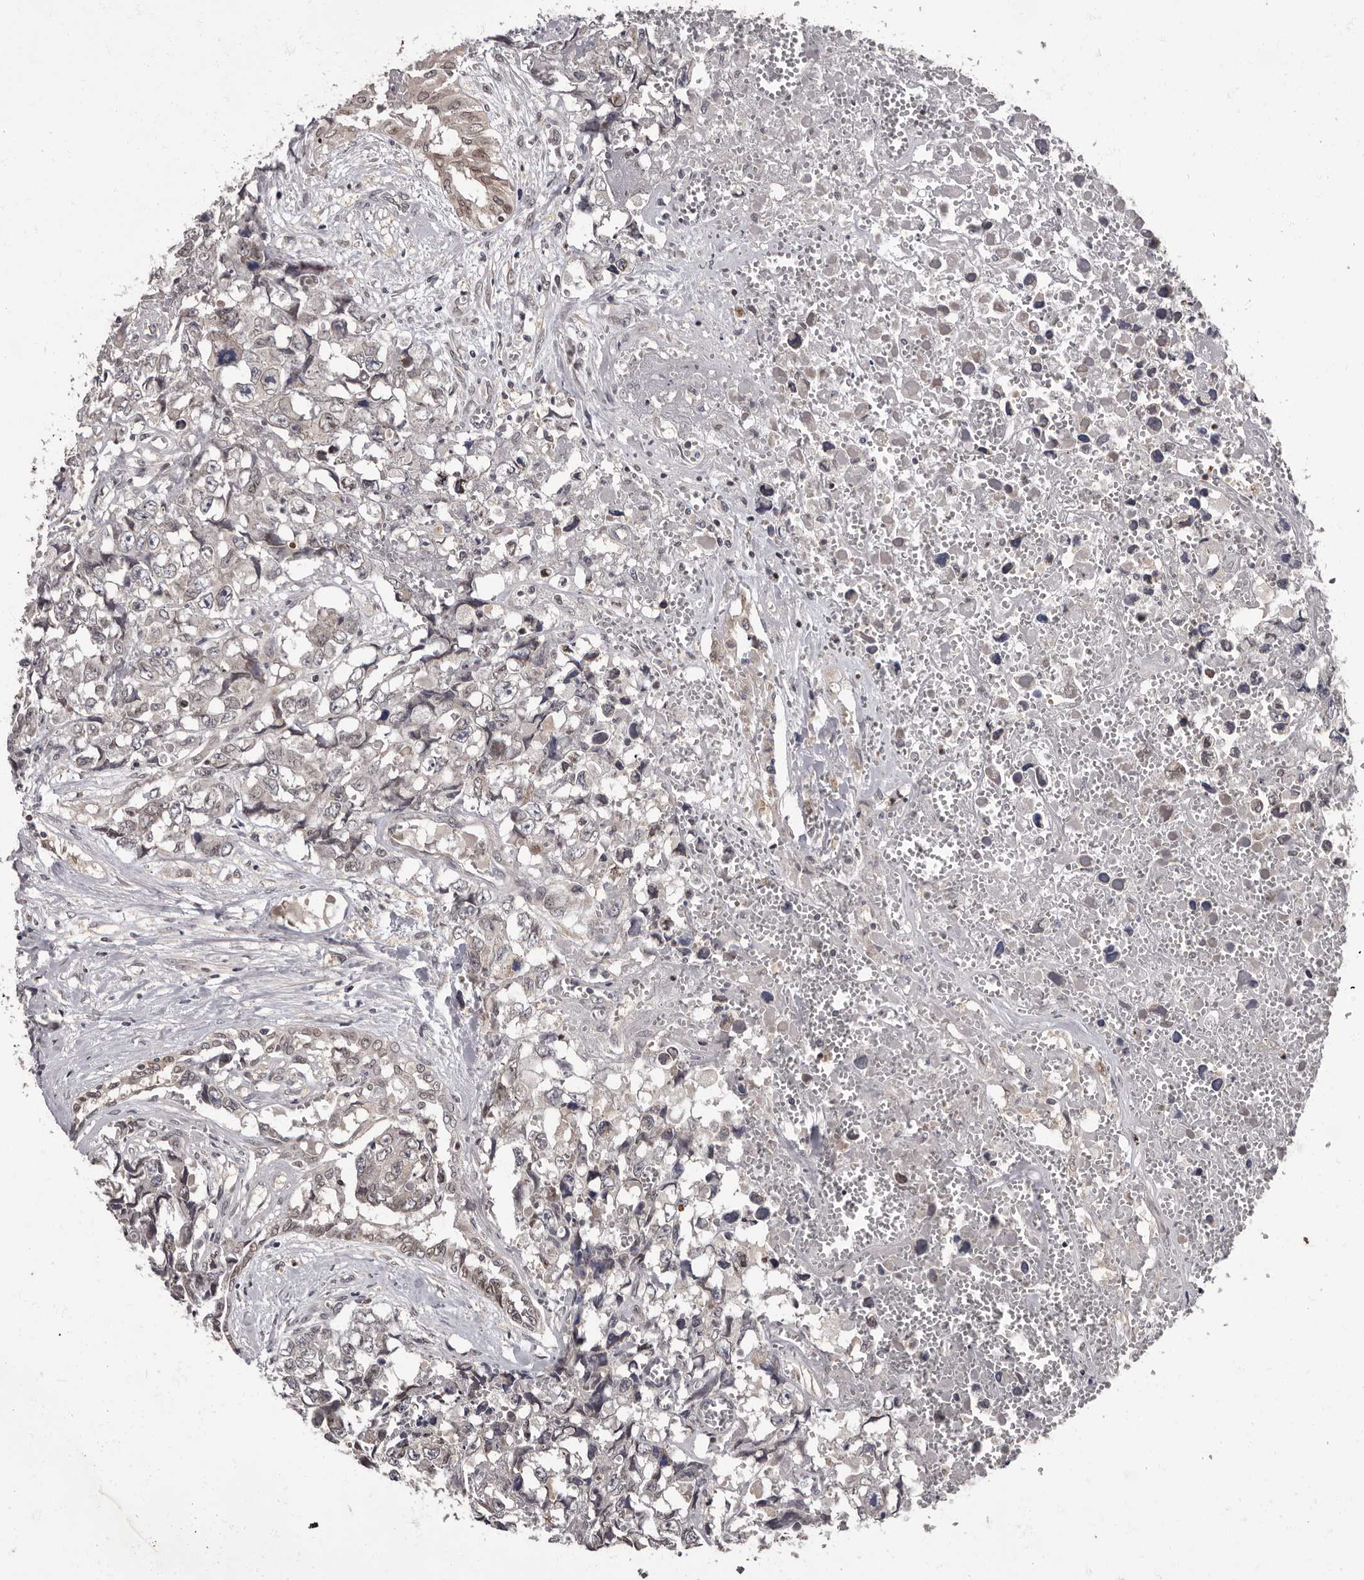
{"staining": {"intensity": "negative", "quantity": "none", "location": "none"}, "tissue": "testis cancer", "cell_type": "Tumor cells", "image_type": "cancer", "snomed": [{"axis": "morphology", "description": "Carcinoma, Embryonal, NOS"}, {"axis": "topography", "description": "Testis"}], "caption": "DAB (3,3'-diaminobenzidine) immunohistochemical staining of human embryonal carcinoma (testis) displays no significant staining in tumor cells.", "gene": "C1orf50", "patient": {"sex": "male", "age": 31}}